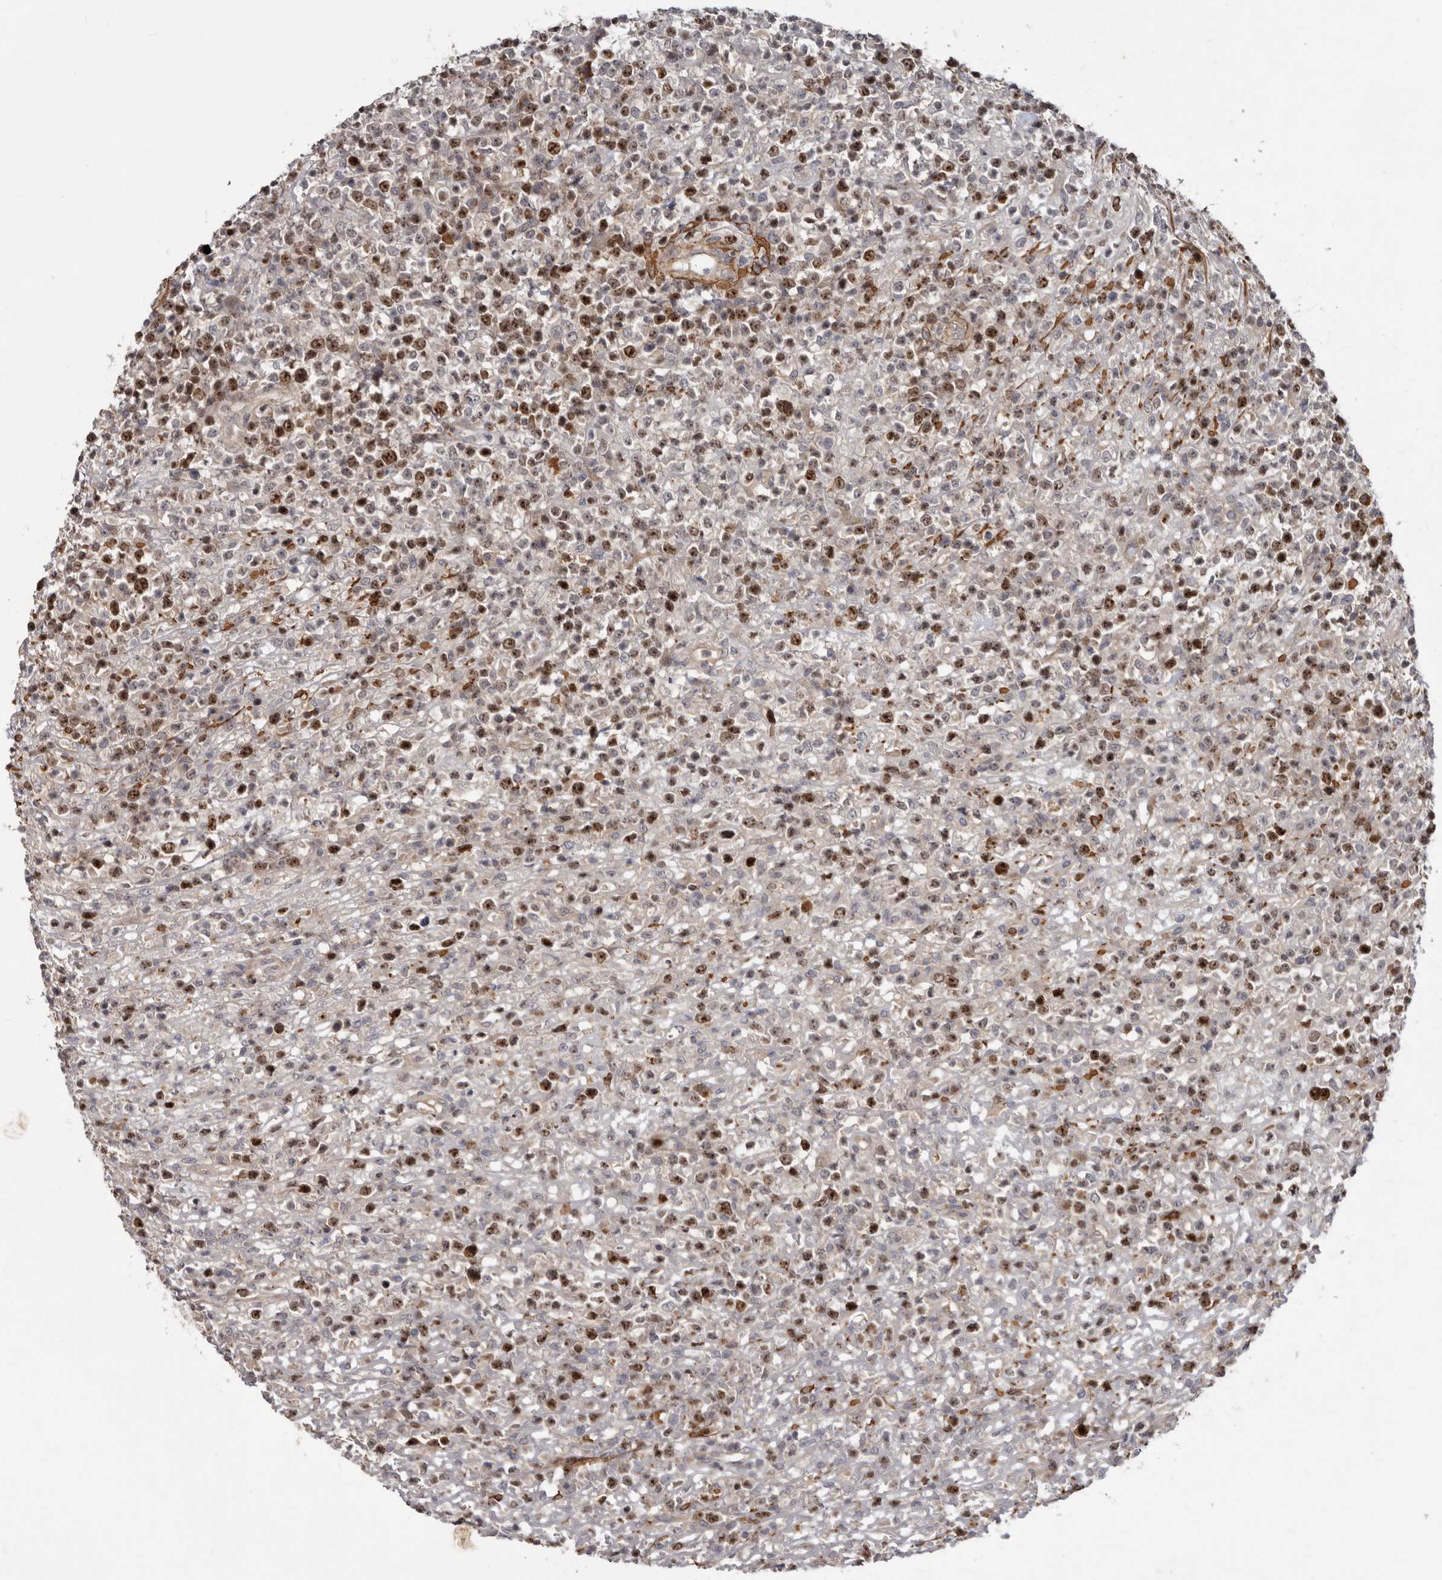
{"staining": {"intensity": "strong", "quantity": "25%-75%", "location": "nuclear"}, "tissue": "lymphoma", "cell_type": "Tumor cells", "image_type": "cancer", "snomed": [{"axis": "morphology", "description": "Malignant lymphoma, non-Hodgkin's type, High grade"}, {"axis": "topography", "description": "Colon"}], "caption": "This photomicrograph demonstrates malignant lymphoma, non-Hodgkin's type (high-grade) stained with immunohistochemistry to label a protein in brown. The nuclear of tumor cells show strong positivity for the protein. Nuclei are counter-stained blue.", "gene": "CDCA8", "patient": {"sex": "female", "age": 53}}